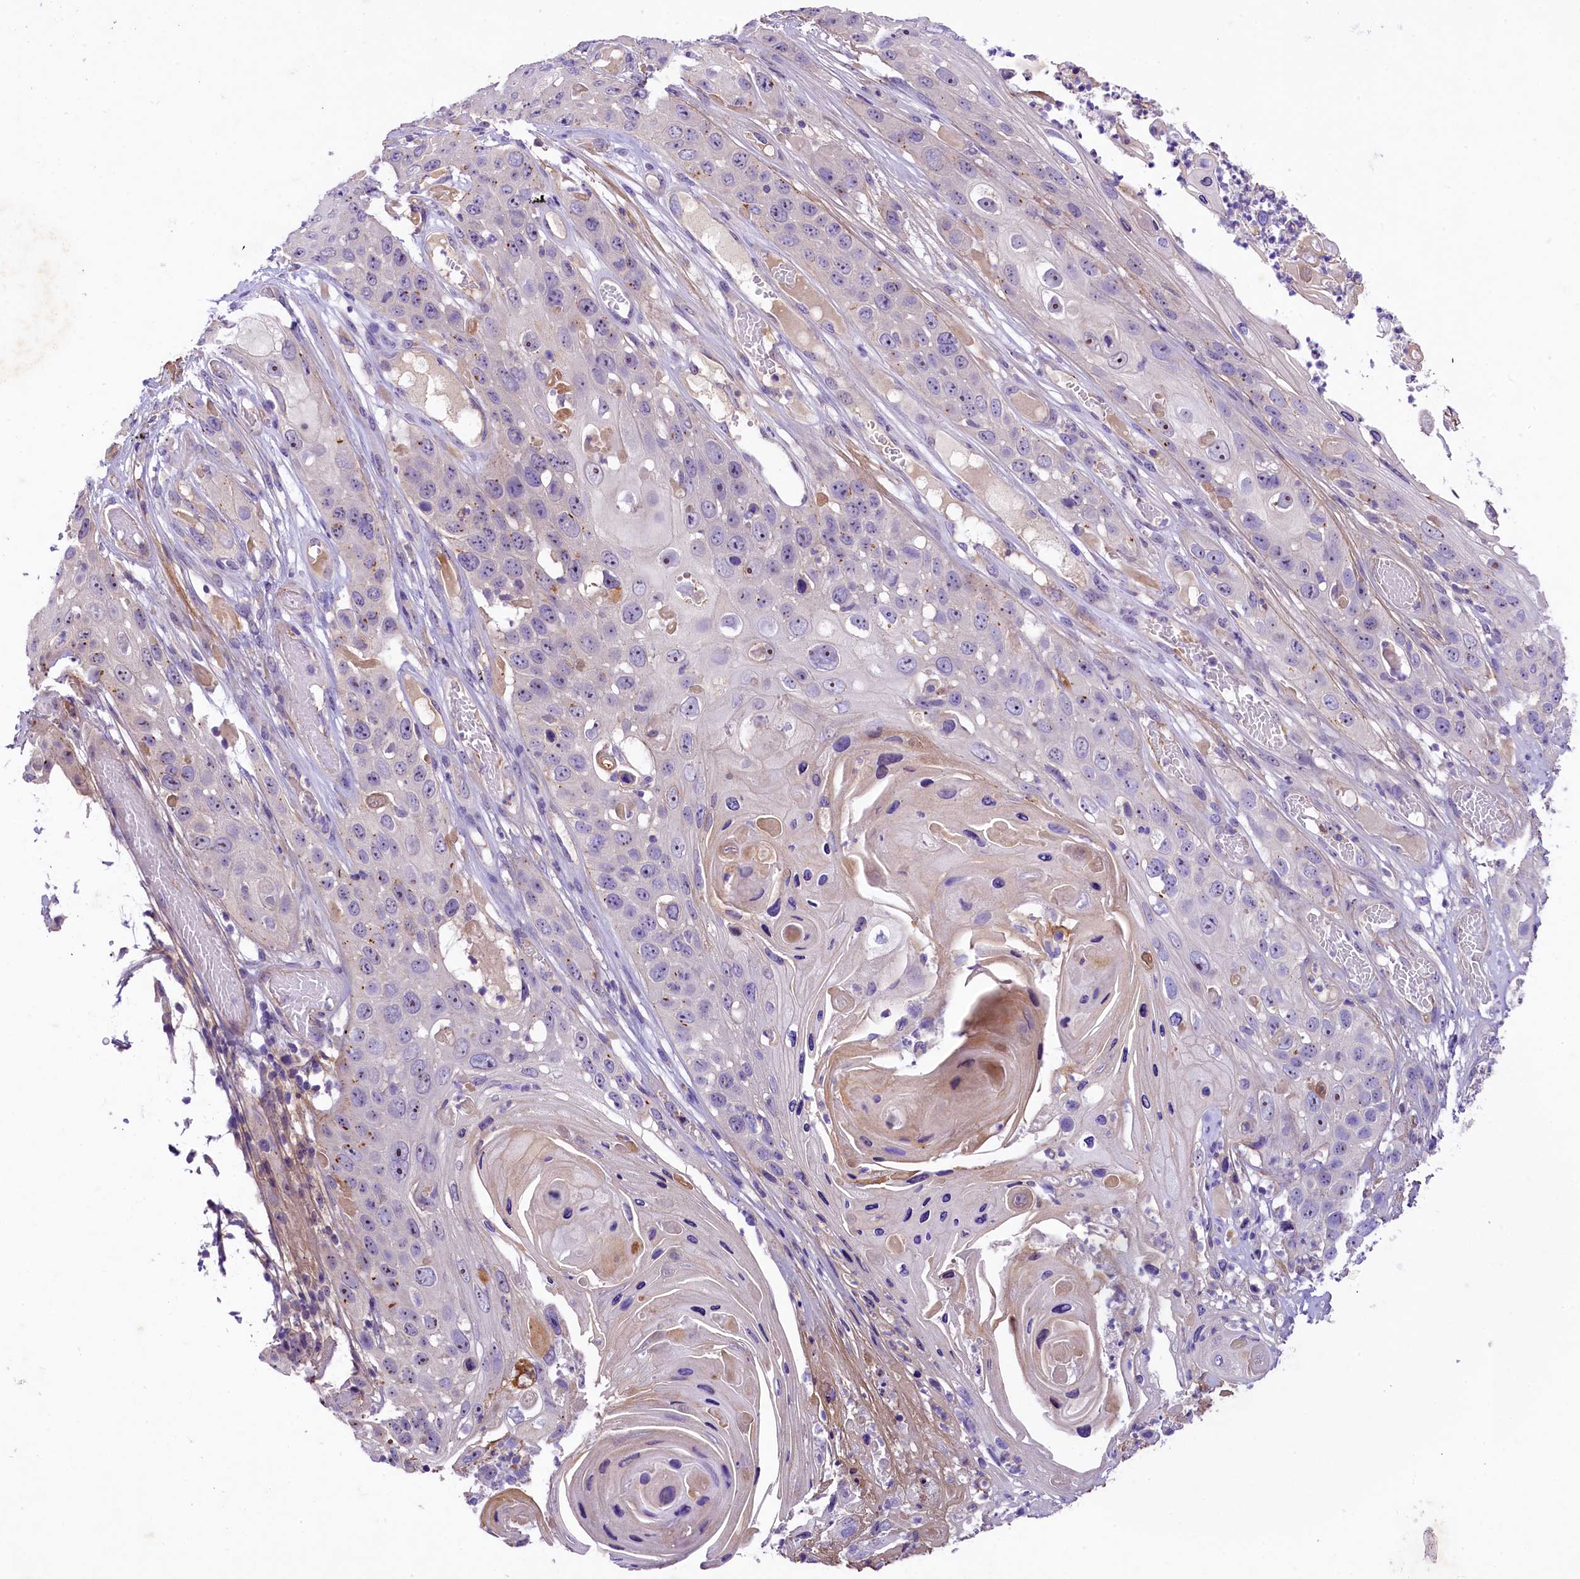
{"staining": {"intensity": "weak", "quantity": "25%-75%", "location": "nuclear"}, "tissue": "skin cancer", "cell_type": "Tumor cells", "image_type": "cancer", "snomed": [{"axis": "morphology", "description": "Squamous cell carcinoma, NOS"}, {"axis": "topography", "description": "Skin"}], "caption": "Protein expression analysis of human skin squamous cell carcinoma reveals weak nuclear positivity in approximately 25%-75% of tumor cells.", "gene": "UBXN6", "patient": {"sex": "male", "age": 55}}